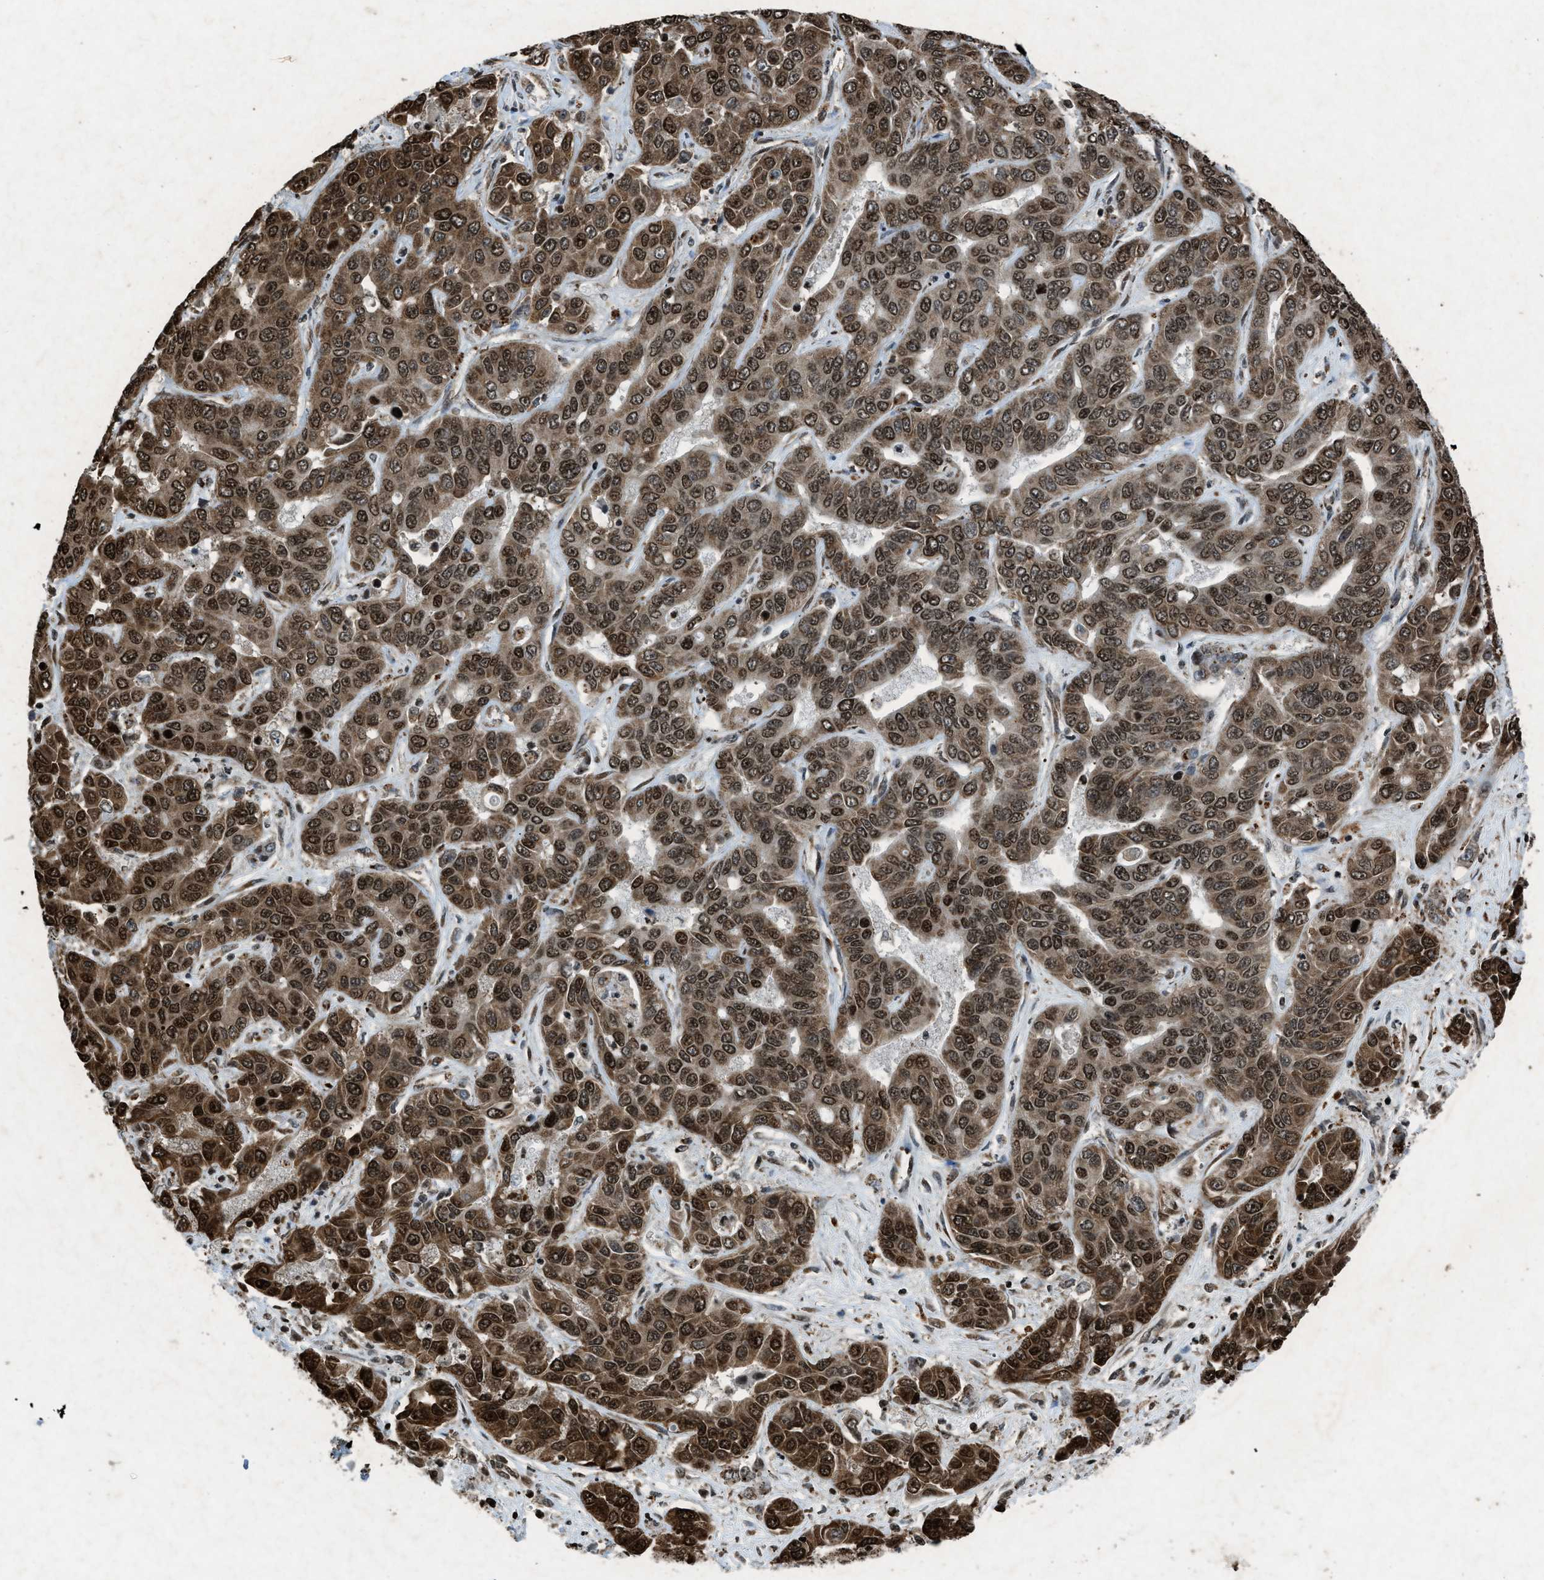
{"staining": {"intensity": "strong", "quantity": ">75%", "location": "cytoplasmic/membranous,nuclear"}, "tissue": "liver cancer", "cell_type": "Tumor cells", "image_type": "cancer", "snomed": [{"axis": "morphology", "description": "Cholangiocarcinoma"}, {"axis": "topography", "description": "Liver"}], "caption": "Immunohistochemistry of human liver cancer (cholangiocarcinoma) demonstrates high levels of strong cytoplasmic/membranous and nuclear staining in approximately >75% of tumor cells. Using DAB (brown) and hematoxylin (blue) stains, captured at high magnification using brightfield microscopy.", "gene": "NXF1", "patient": {"sex": "female", "age": 52}}